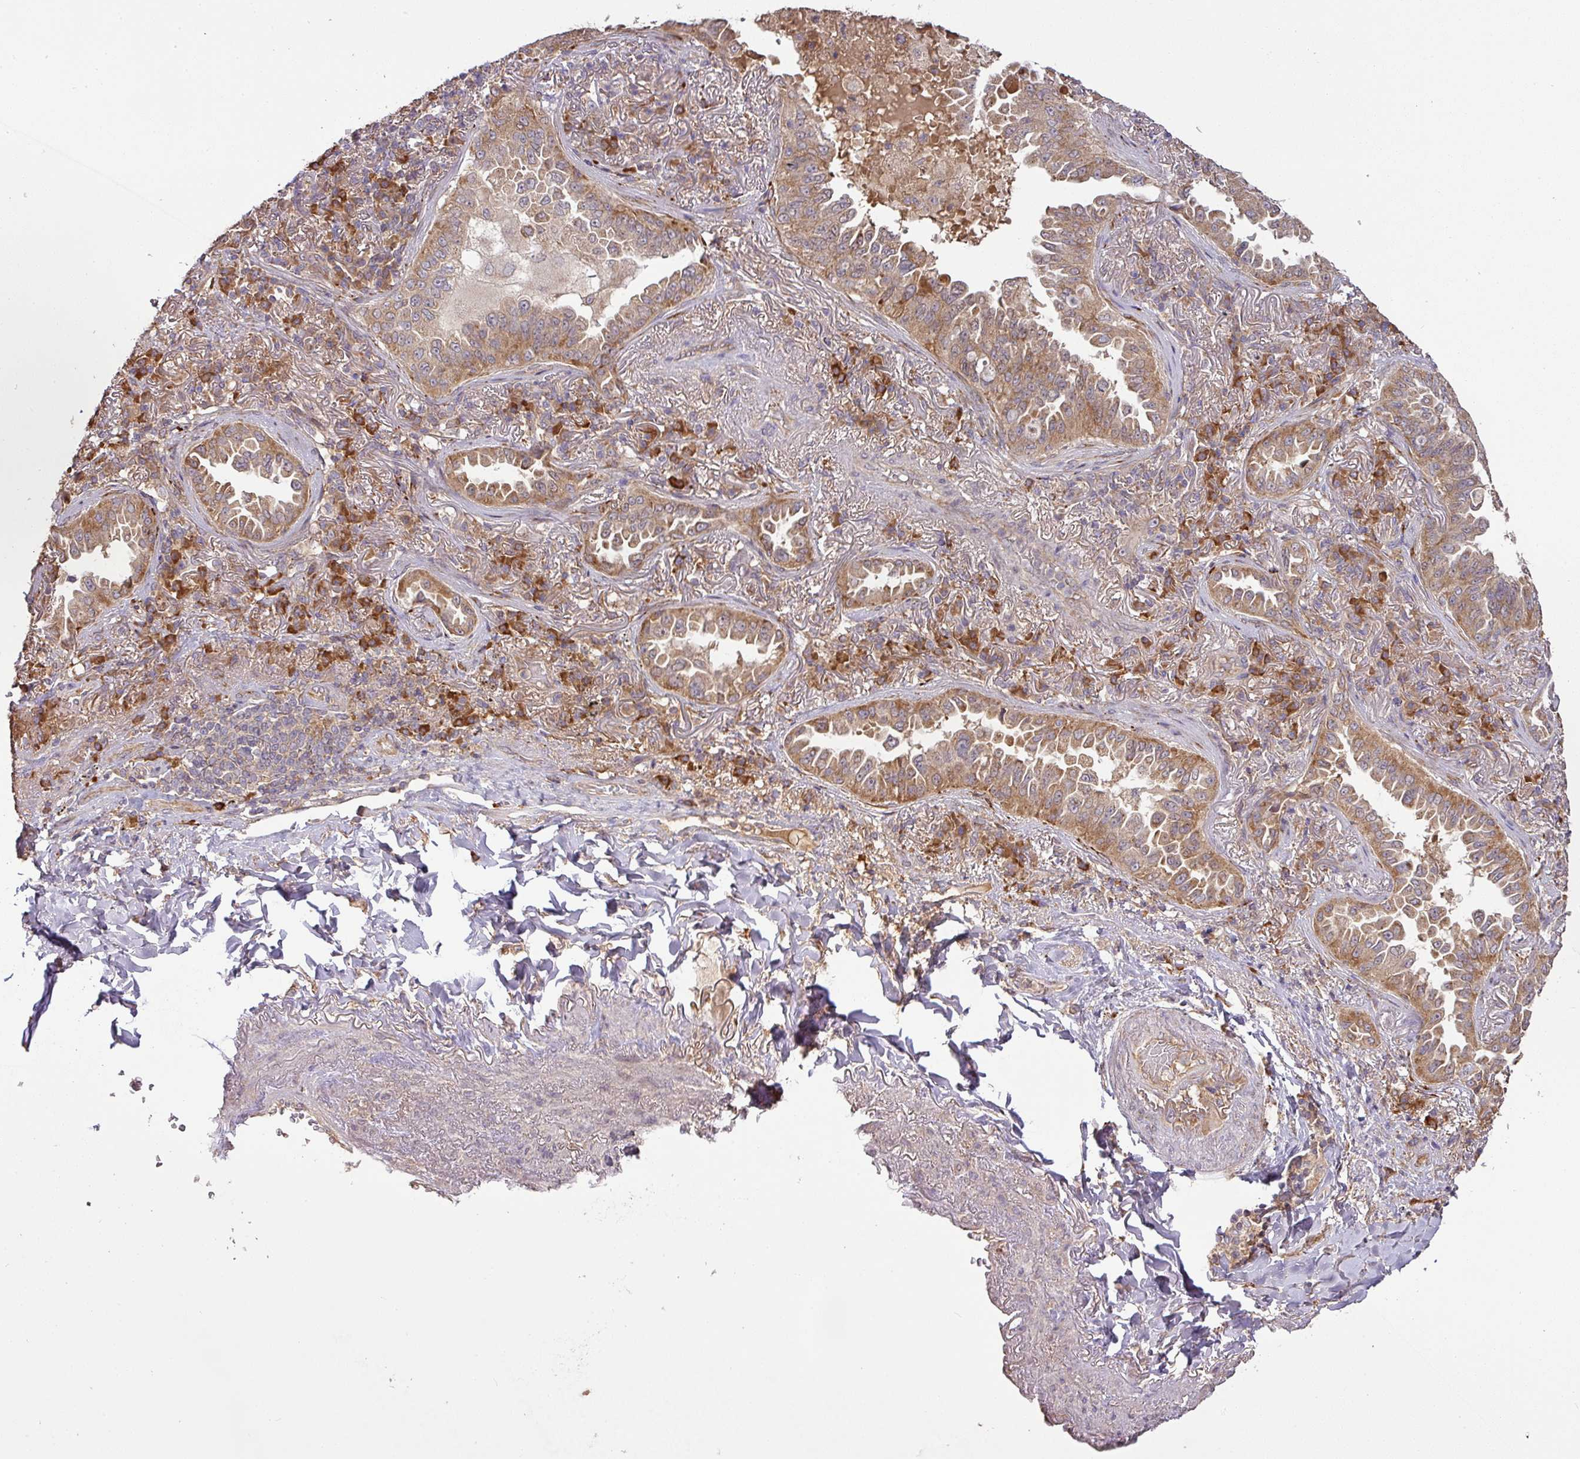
{"staining": {"intensity": "moderate", "quantity": ">75%", "location": "cytoplasmic/membranous"}, "tissue": "lung cancer", "cell_type": "Tumor cells", "image_type": "cancer", "snomed": [{"axis": "morphology", "description": "Adenocarcinoma, NOS"}, {"axis": "topography", "description": "Lung"}], "caption": "Immunohistochemistry photomicrograph of human lung cancer stained for a protein (brown), which demonstrates medium levels of moderate cytoplasmic/membranous expression in about >75% of tumor cells.", "gene": "GALP", "patient": {"sex": "female", "age": 69}}